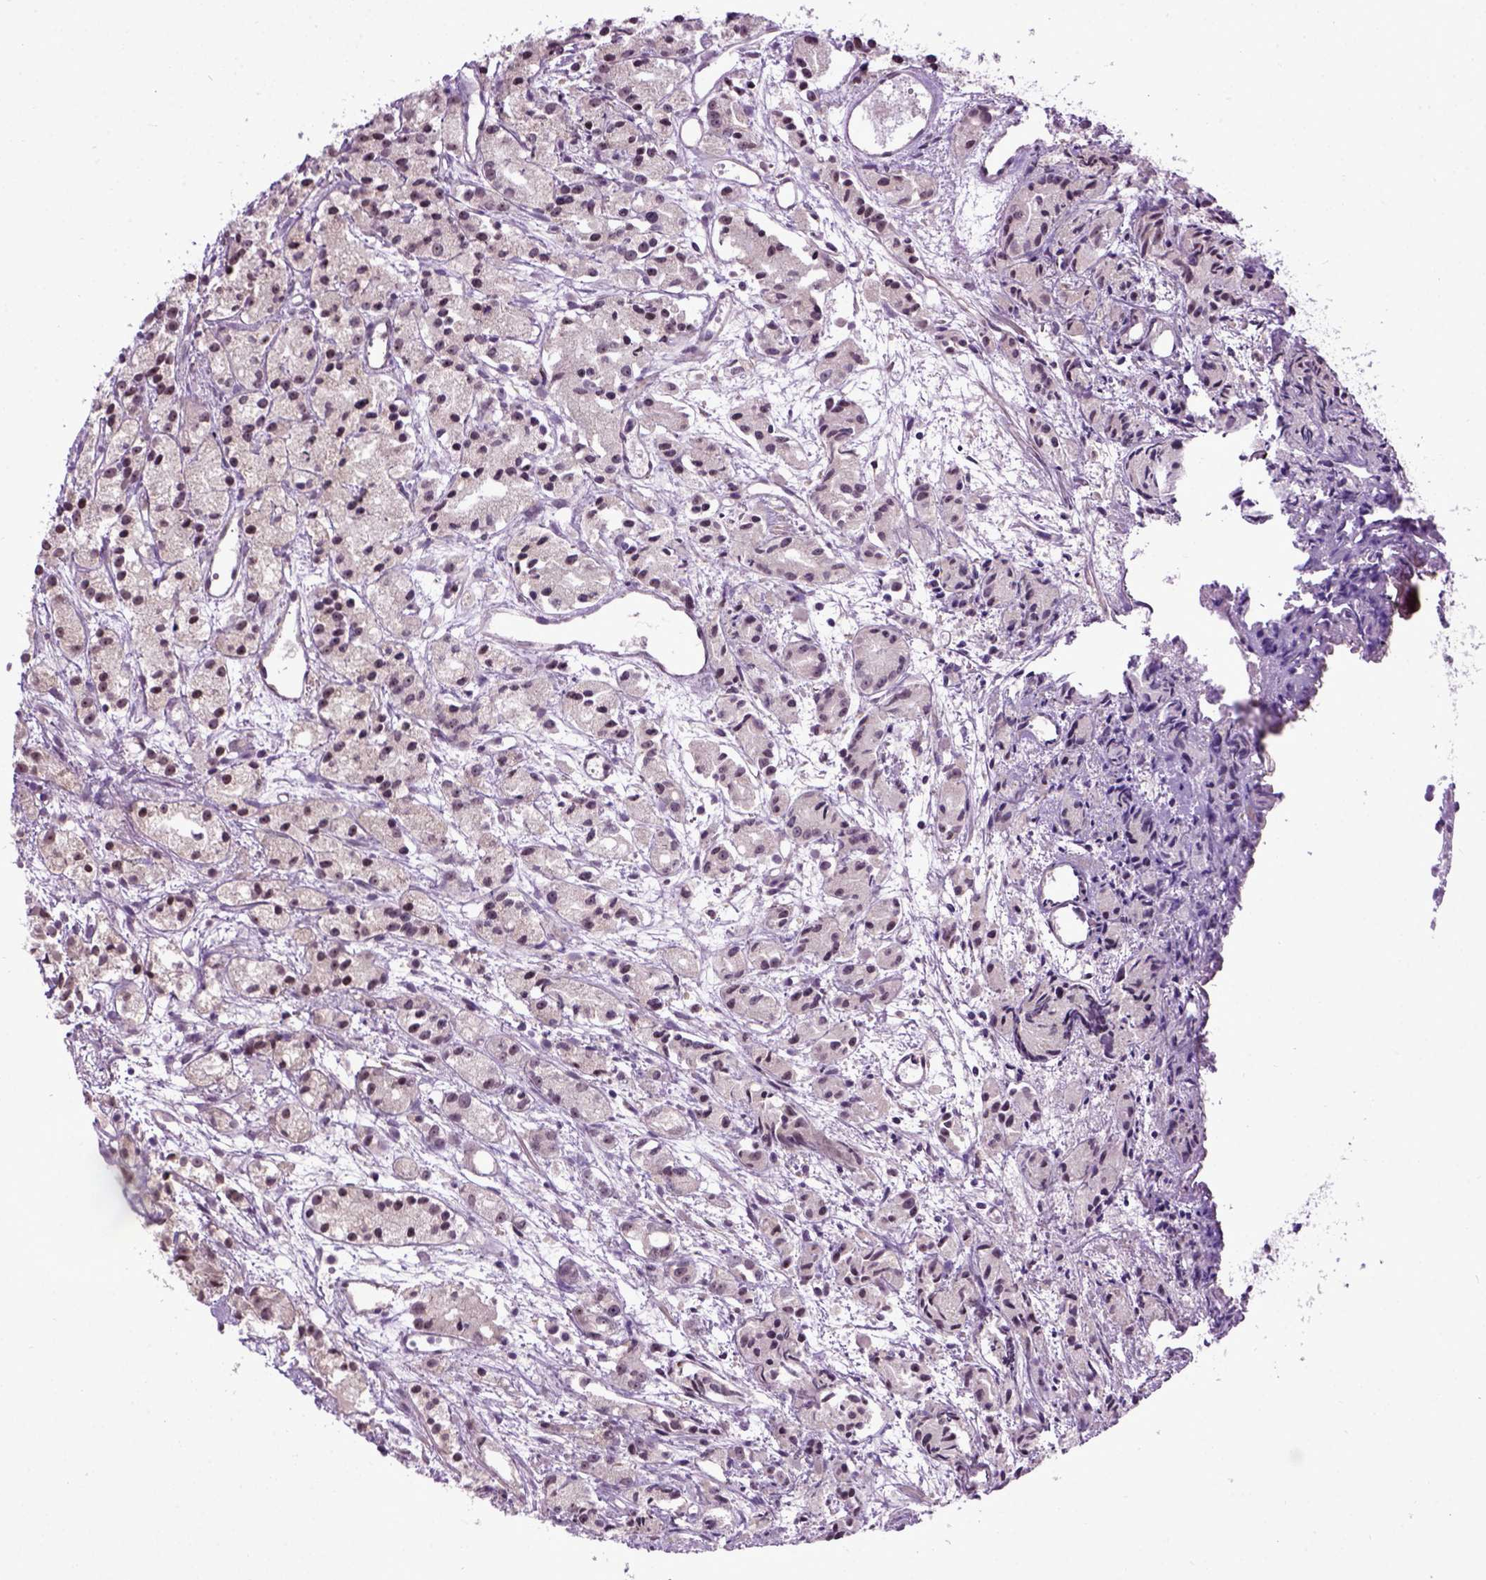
{"staining": {"intensity": "negative", "quantity": "none", "location": "none"}, "tissue": "prostate cancer", "cell_type": "Tumor cells", "image_type": "cancer", "snomed": [{"axis": "morphology", "description": "Adenocarcinoma, Medium grade"}, {"axis": "topography", "description": "Prostate"}], "caption": "A high-resolution photomicrograph shows immunohistochemistry (IHC) staining of prostate adenocarcinoma (medium-grade), which exhibits no significant staining in tumor cells.", "gene": "RAB43", "patient": {"sex": "male", "age": 74}}